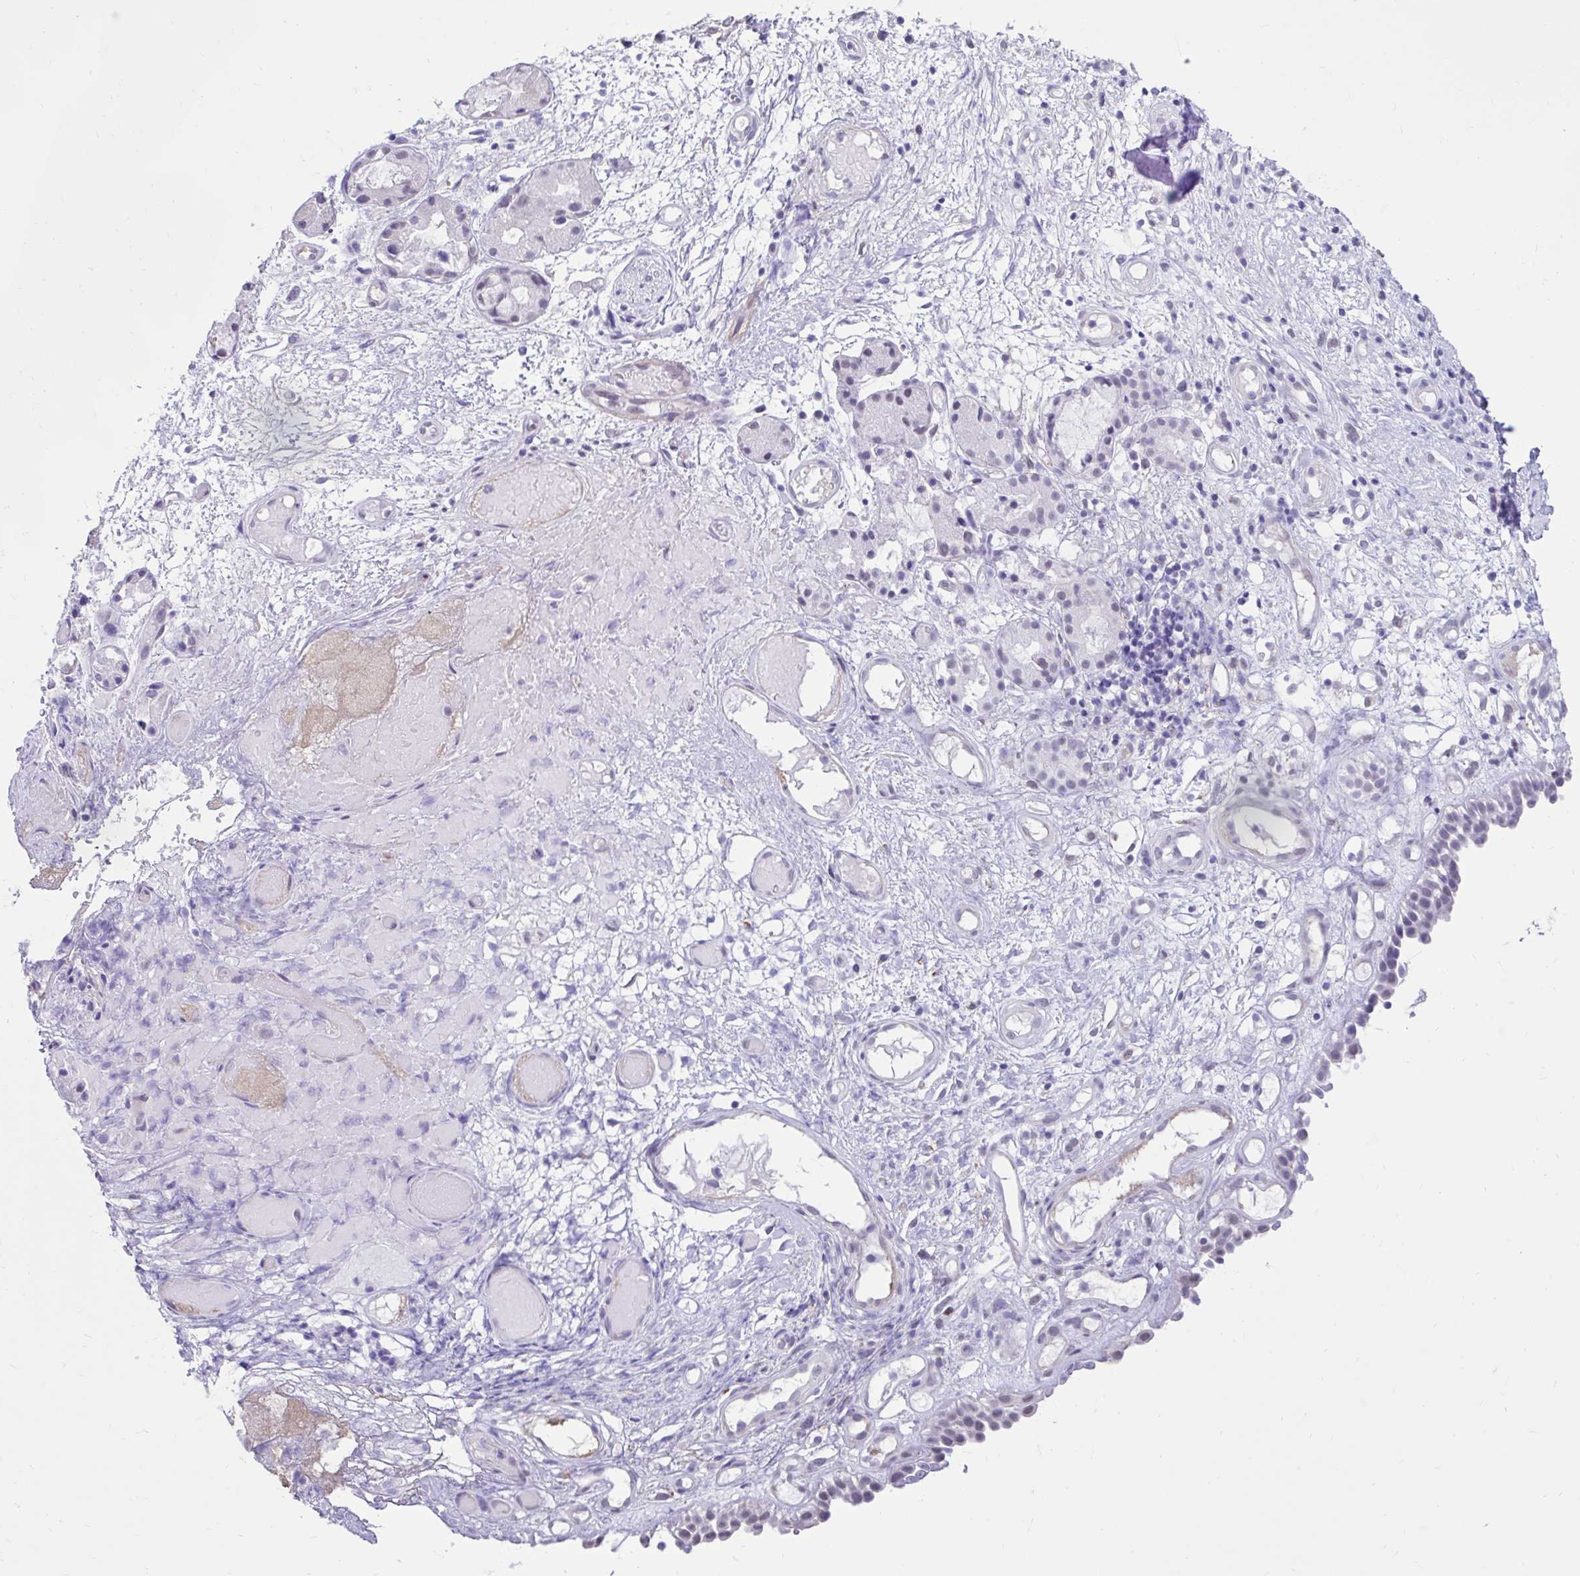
{"staining": {"intensity": "weak", "quantity": "<25%", "location": "nuclear"}, "tissue": "nasopharynx", "cell_type": "Respiratory epithelial cells", "image_type": "normal", "snomed": [{"axis": "morphology", "description": "Normal tissue, NOS"}, {"axis": "morphology", "description": "Inflammation, NOS"}, {"axis": "topography", "description": "Nasopharynx"}], "caption": "High magnification brightfield microscopy of unremarkable nasopharynx stained with DAB (brown) and counterstained with hematoxylin (blue): respiratory epithelial cells show no significant staining. (DAB (3,3'-diaminobenzidine) immunohistochemistry (IHC) with hematoxylin counter stain).", "gene": "DCAF17", "patient": {"sex": "male", "age": 54}}